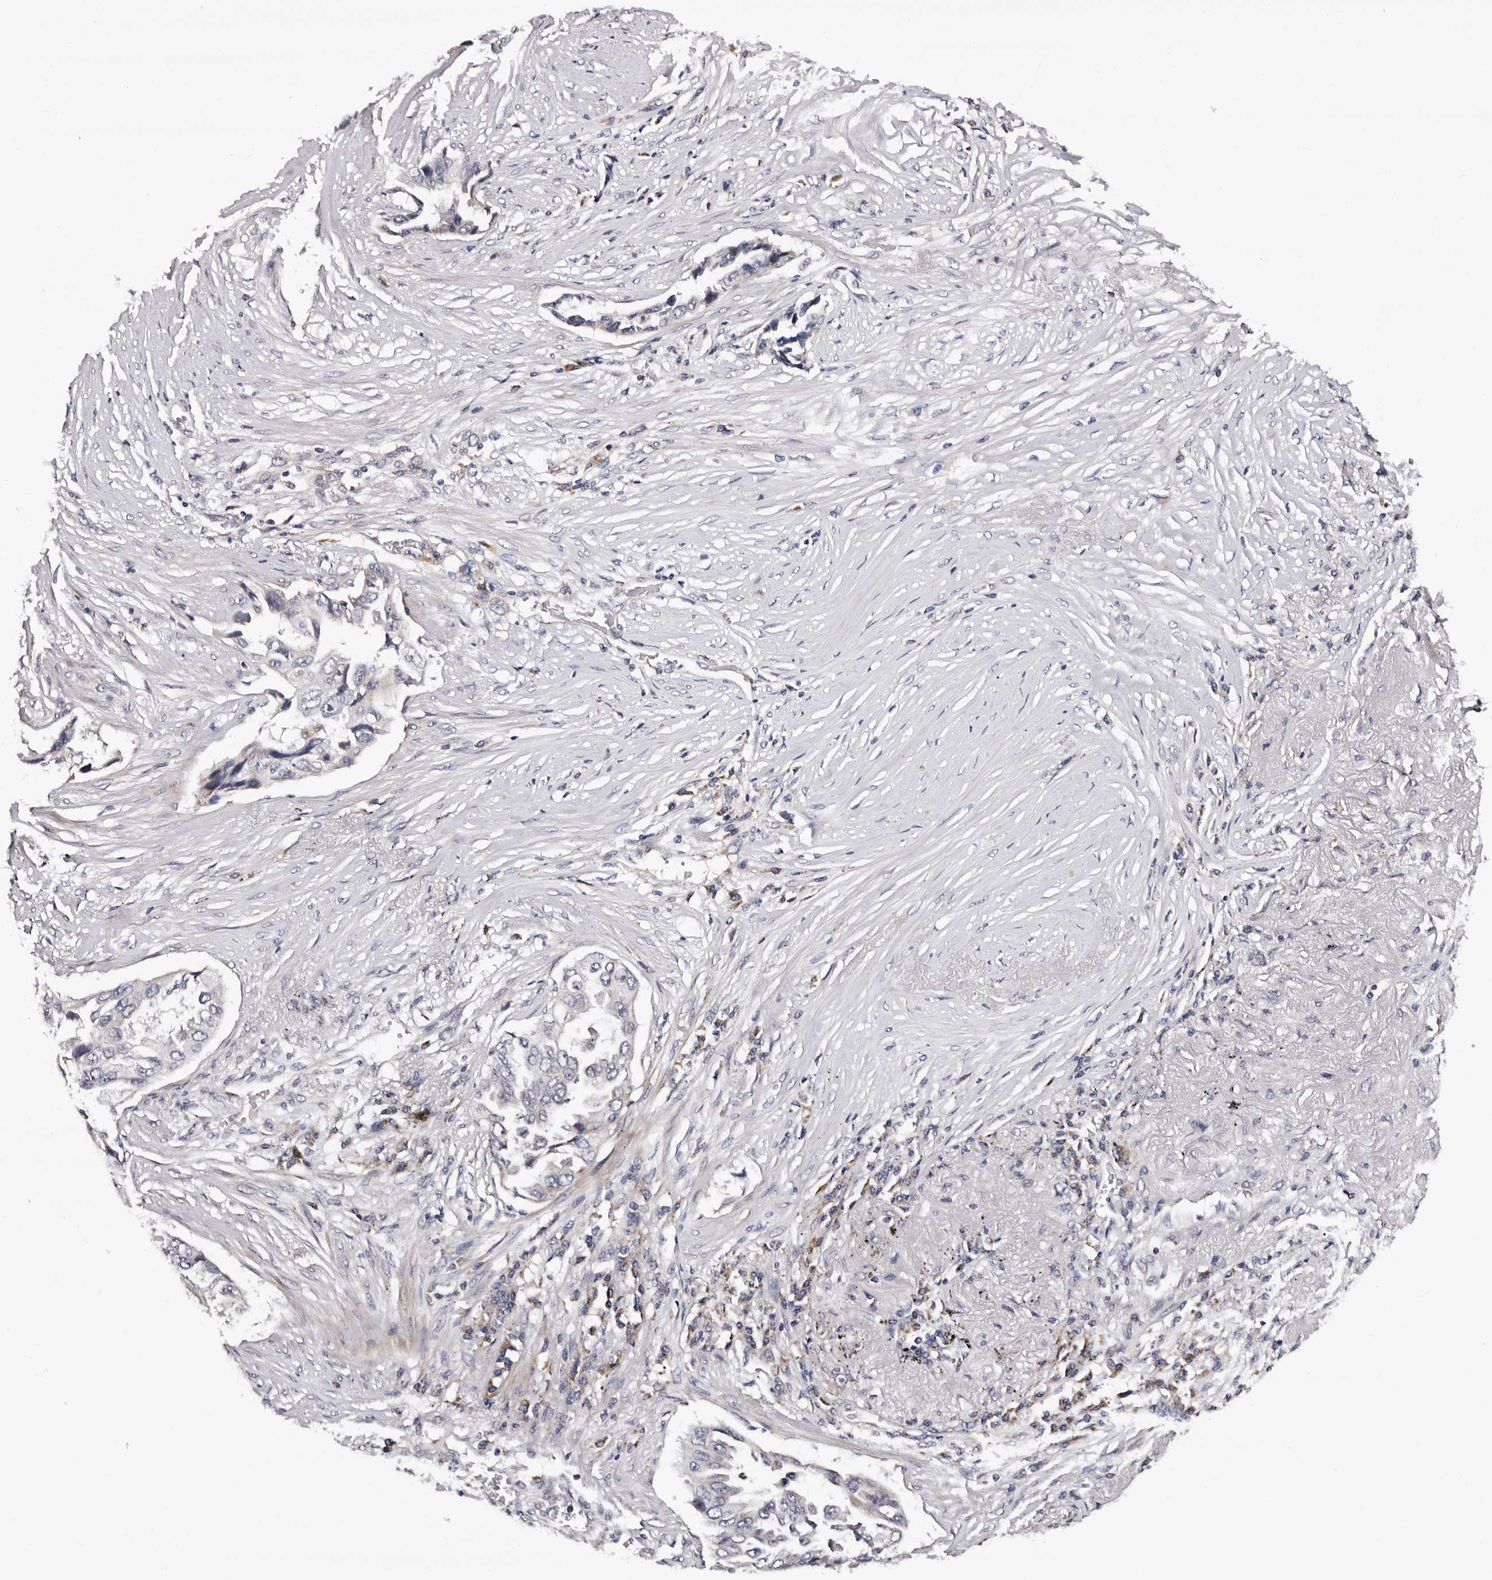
{"staining": {"intensity": "negative", "quantity": "none", "location": "none"}, "tissue": "lung cancer", "cell_type": "Tumor cells", "image_type": "cancer", "snomed": [{"axis": "morphology", "description": "Adenocarcinoma, NOS"}, {"axis": "topography", "description": "Lung"}], "caption": "Adenocarcinoma (lung) stained for a protein using immunohistochemistry displays no expression tumor cells.", "gene": "TAF4B", "patient": {"sex": "female", "age": 51}}